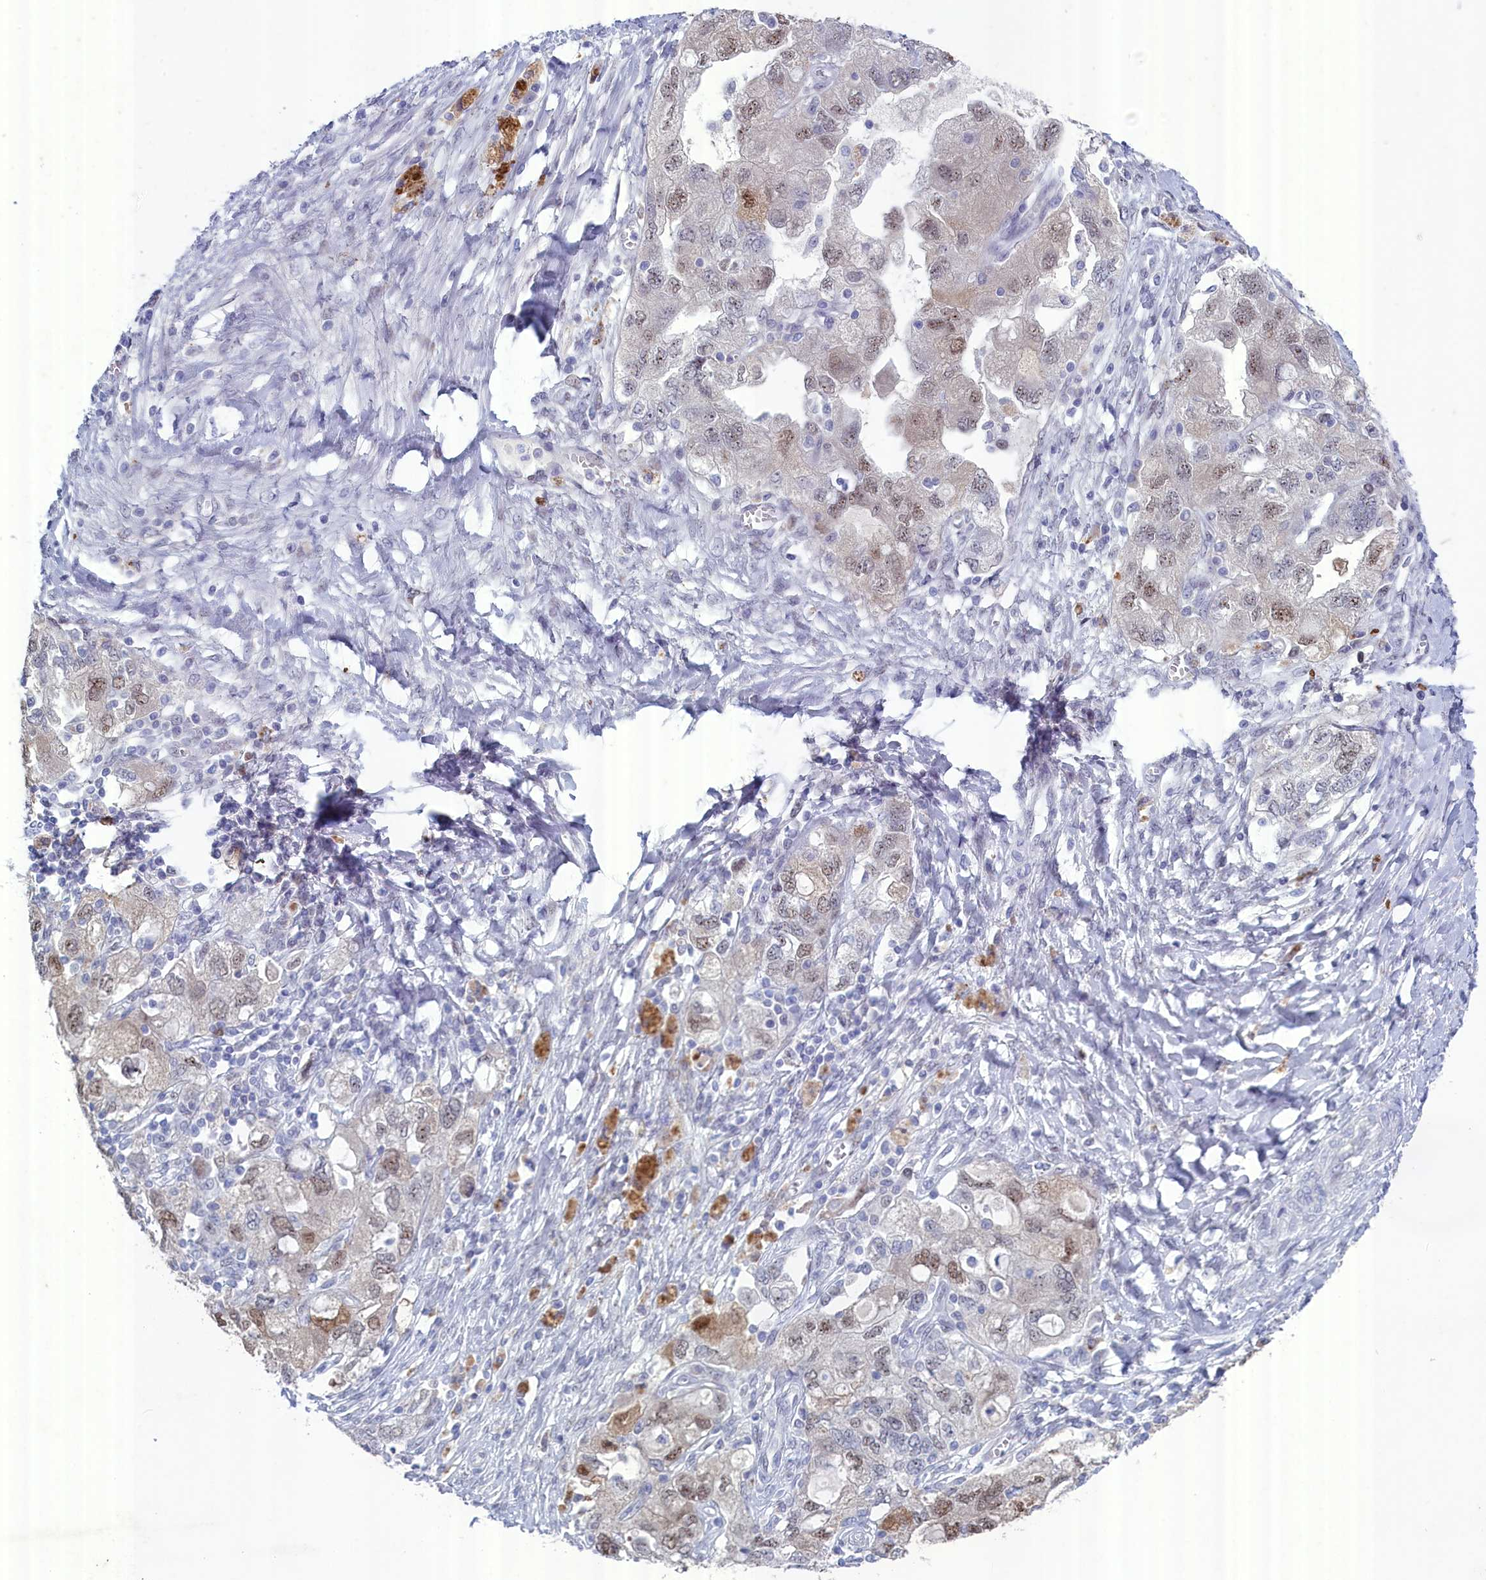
{"staining": {"intensity": "moderate", "quantity": "25%-75%", "location": "nuclear"}, "tissue": "ovarian cancer", "cell_type": "Tumor cells", "image_type": "cancer", "snomed": [{"axis": "morphology", "description": "Carcinoma, NOS"}, {"axis": "morphology", "description": "Cystadenocarcinoma, serous, NOS"}, {"axis": "topography", "description": "Ovary"}], "caption": "IHC micrograph of ovarian cancer stained for a protein (brown), which displays medium levels of moderate nuclear staining in approximately 25%-75% of tumor cells.", "gene": "WDR76", "patient": {"sex": "female", "age": 69}}